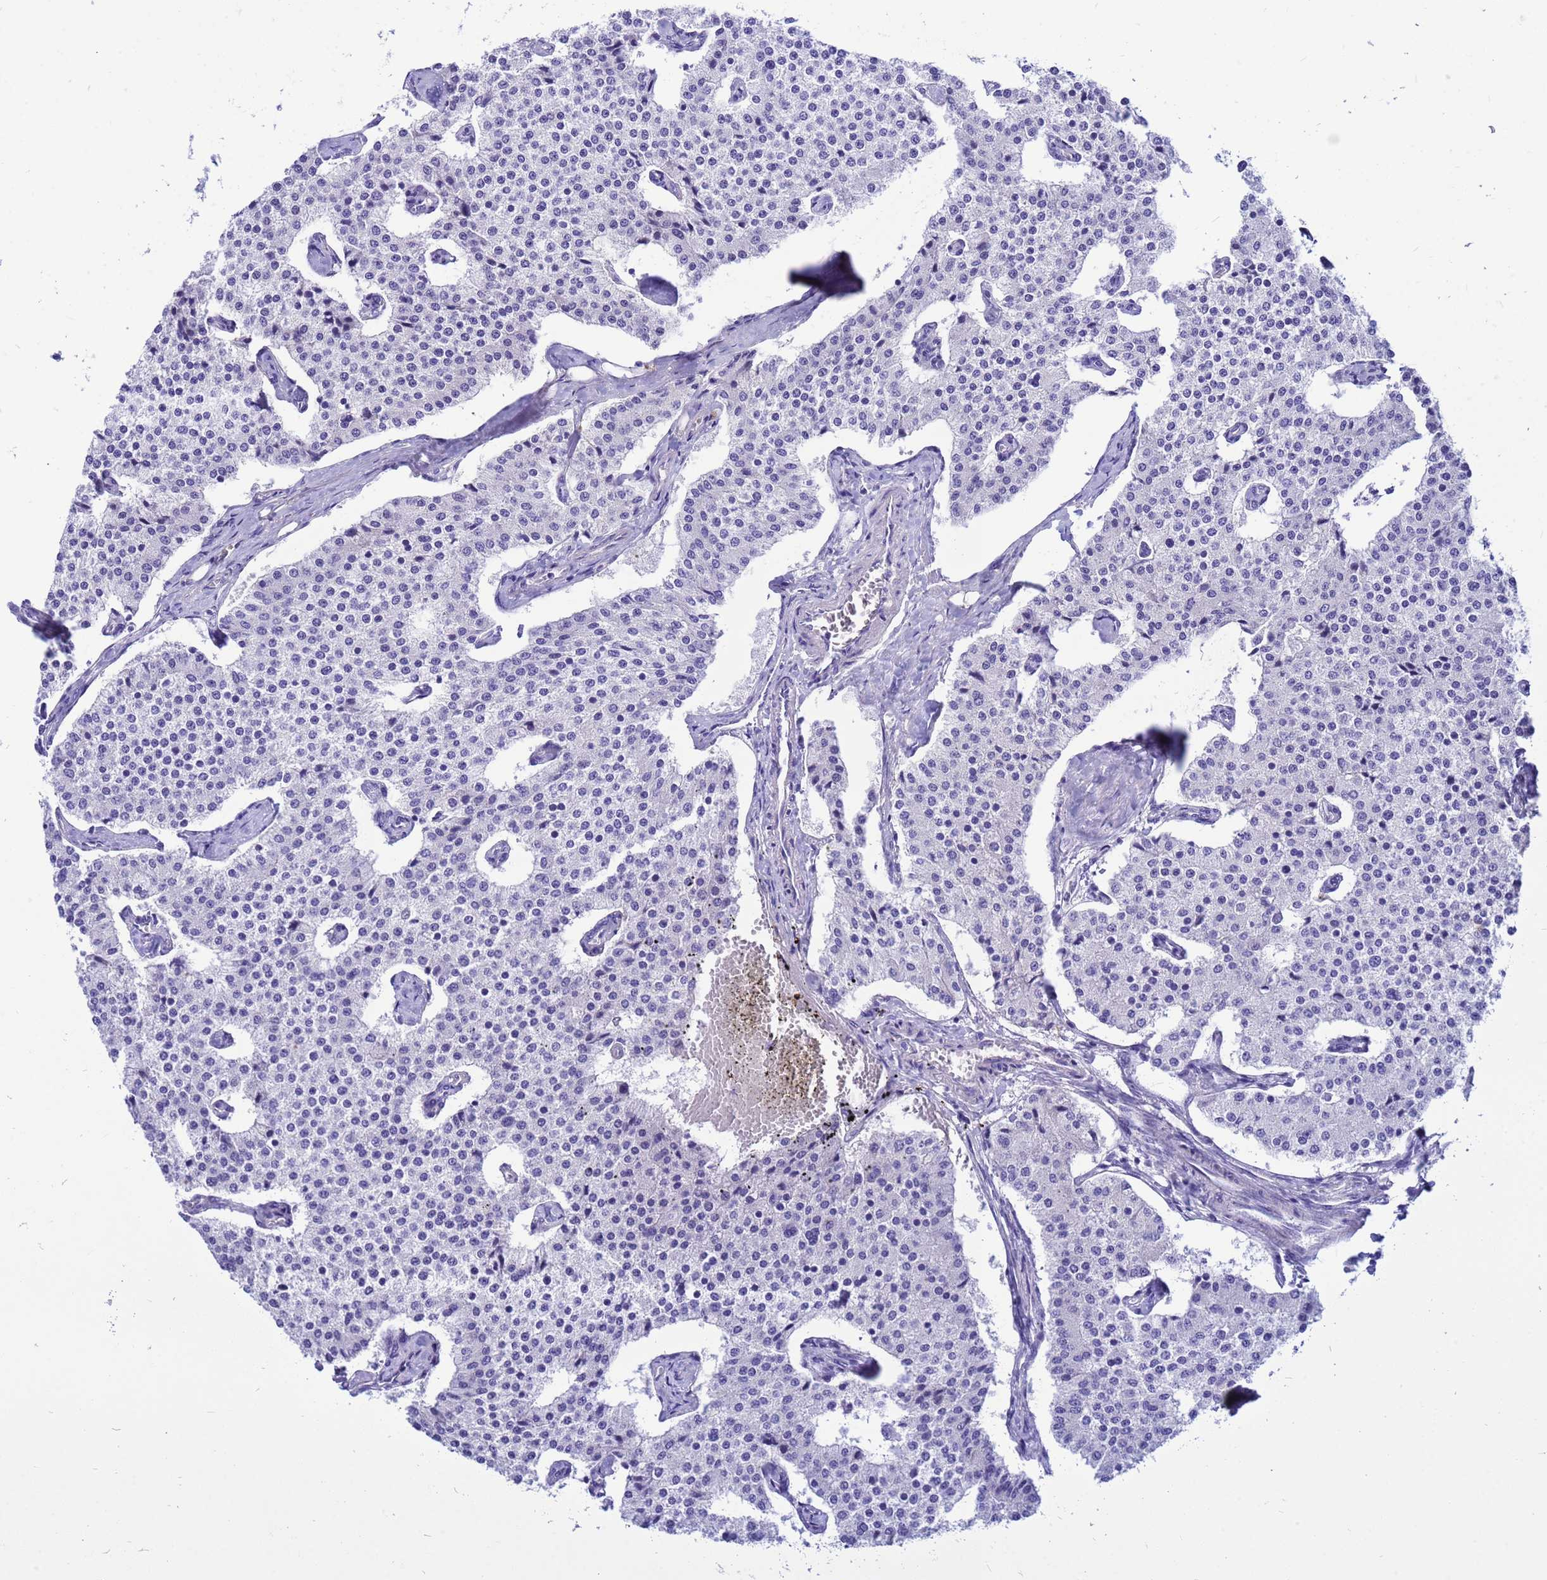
{"staining": {"intensity": "negative", "quantity": "none", "location": "none"}, "tissue": "carcinoid", "cell_type": "Tumor cells", "image_type": "cancer", "snomed": [{"axis": "morphology", "description": "Carcinoid, malignant, NOS"}, {"axis": "topography", "description": "Colon"}], "caption": "The histopathology image shows no significant staining in tumor cells of carcinoid. The staining is performed using DAB (3,3'-diaminobenzidine) brown chromogen with nuclei counter-stained in using hematoxylin.", "gene": "DMRTC2", "patient": {"sex": "female", "age": 52}}